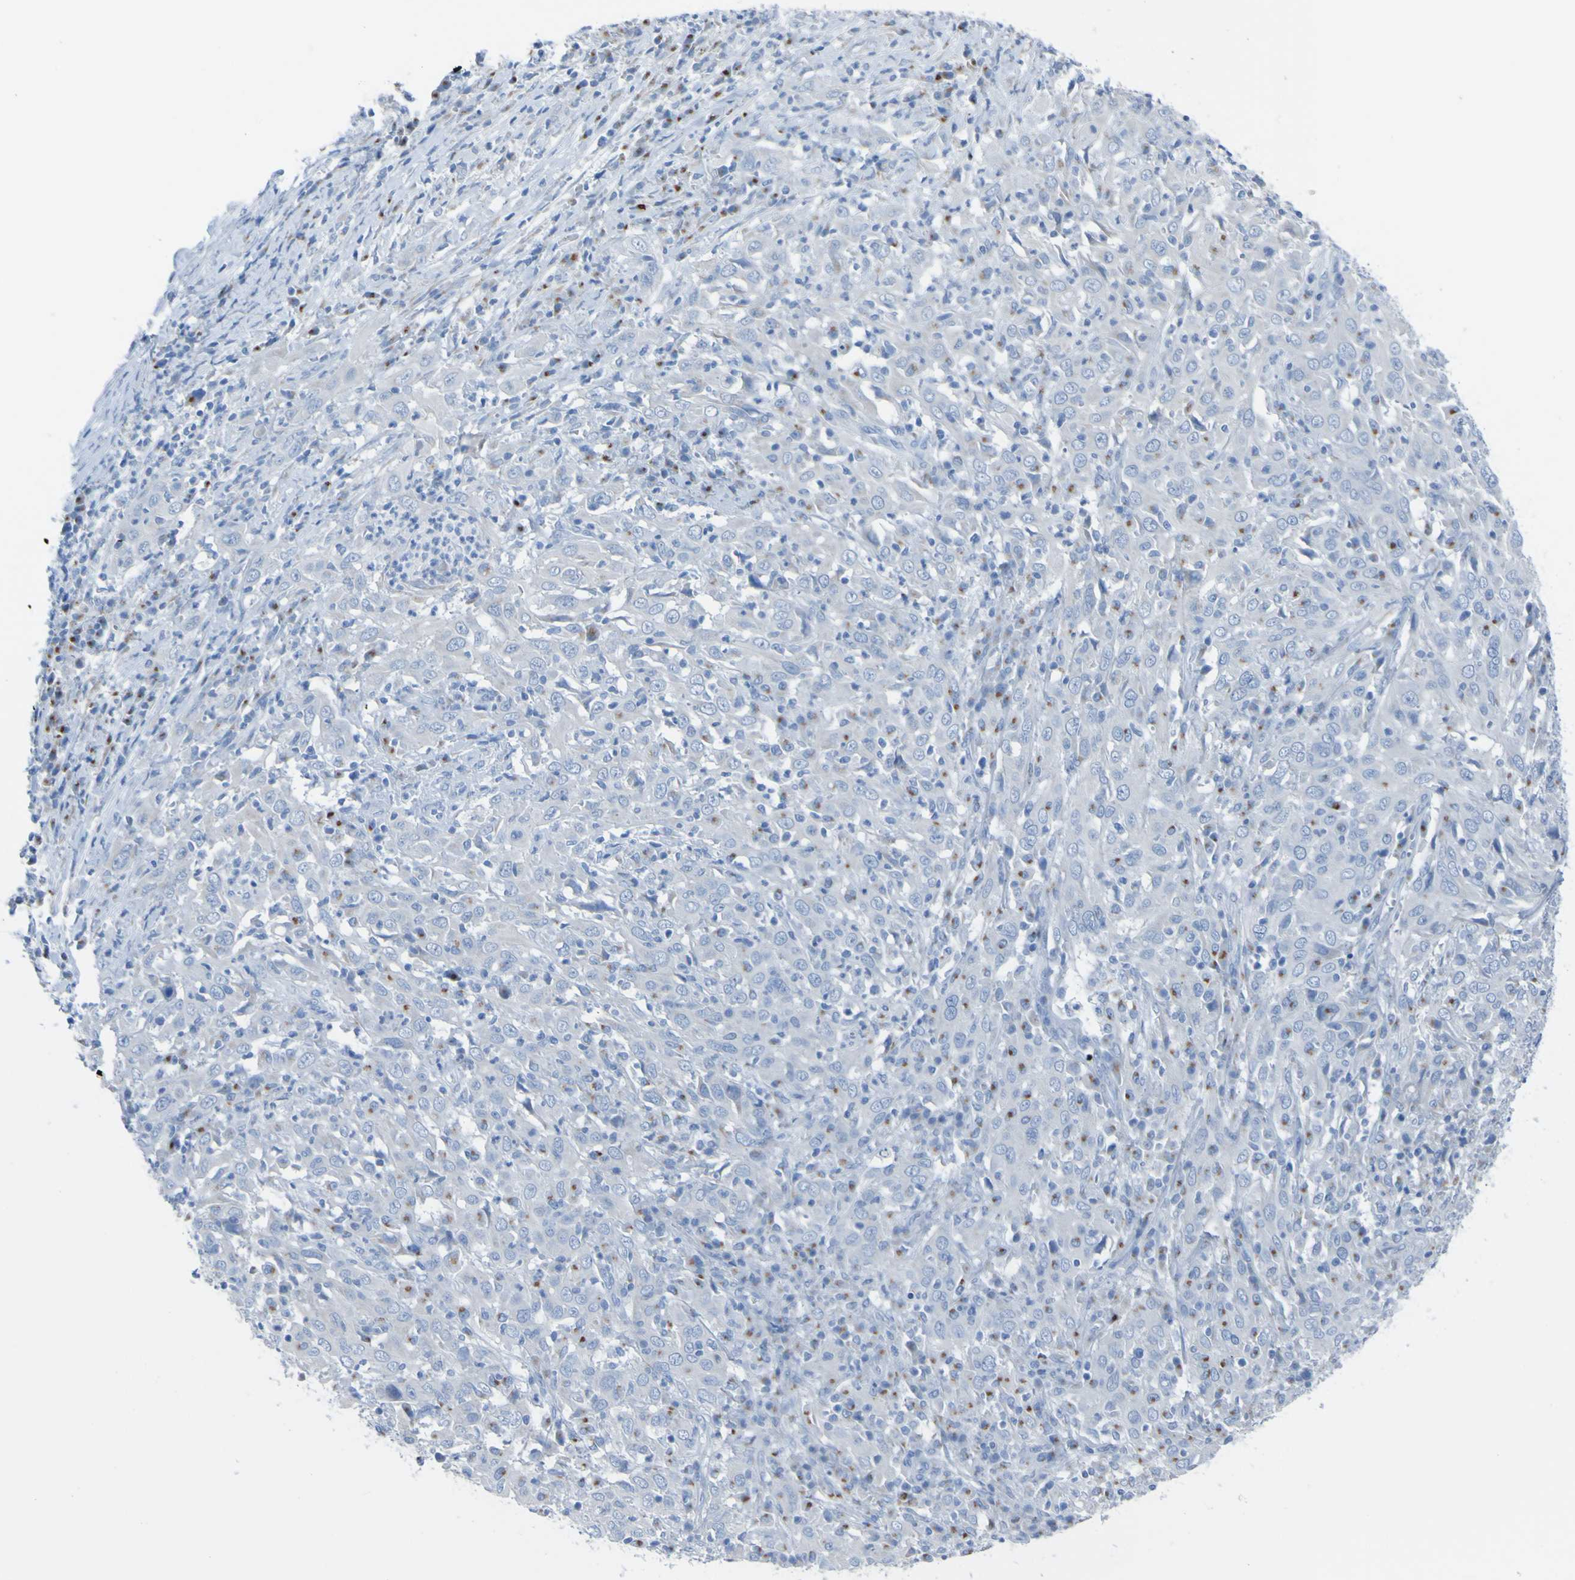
{"staining": {"intensity": "moderate", "quantity": "<25%", "location": "cytoplasmic/membranous"}, "tissue": "cervical cancer", "cell_type": "Tumor cells", "image_type": "cancer", "snomed": [{"axis": "morphology", "description": "Squamous cell carcinoma, NOS"}, {"axis": "topography", "description": "Cervix"}], "caption": "Immunohistochemistry staining of cervical cancer (squamous cell carcinoma), which displays low levels of moderate cytoplasmic/membranous positivity in about <25% of tumor cells indicating moderate cytoplasmic/membranous protein positivity. The staining was performed using DAB (brown) for protein detection and nuclei were counterstained in hematoxylin (blue).", "gene": "ACMSD", "patient": {"sex": "female", "age": 46}}